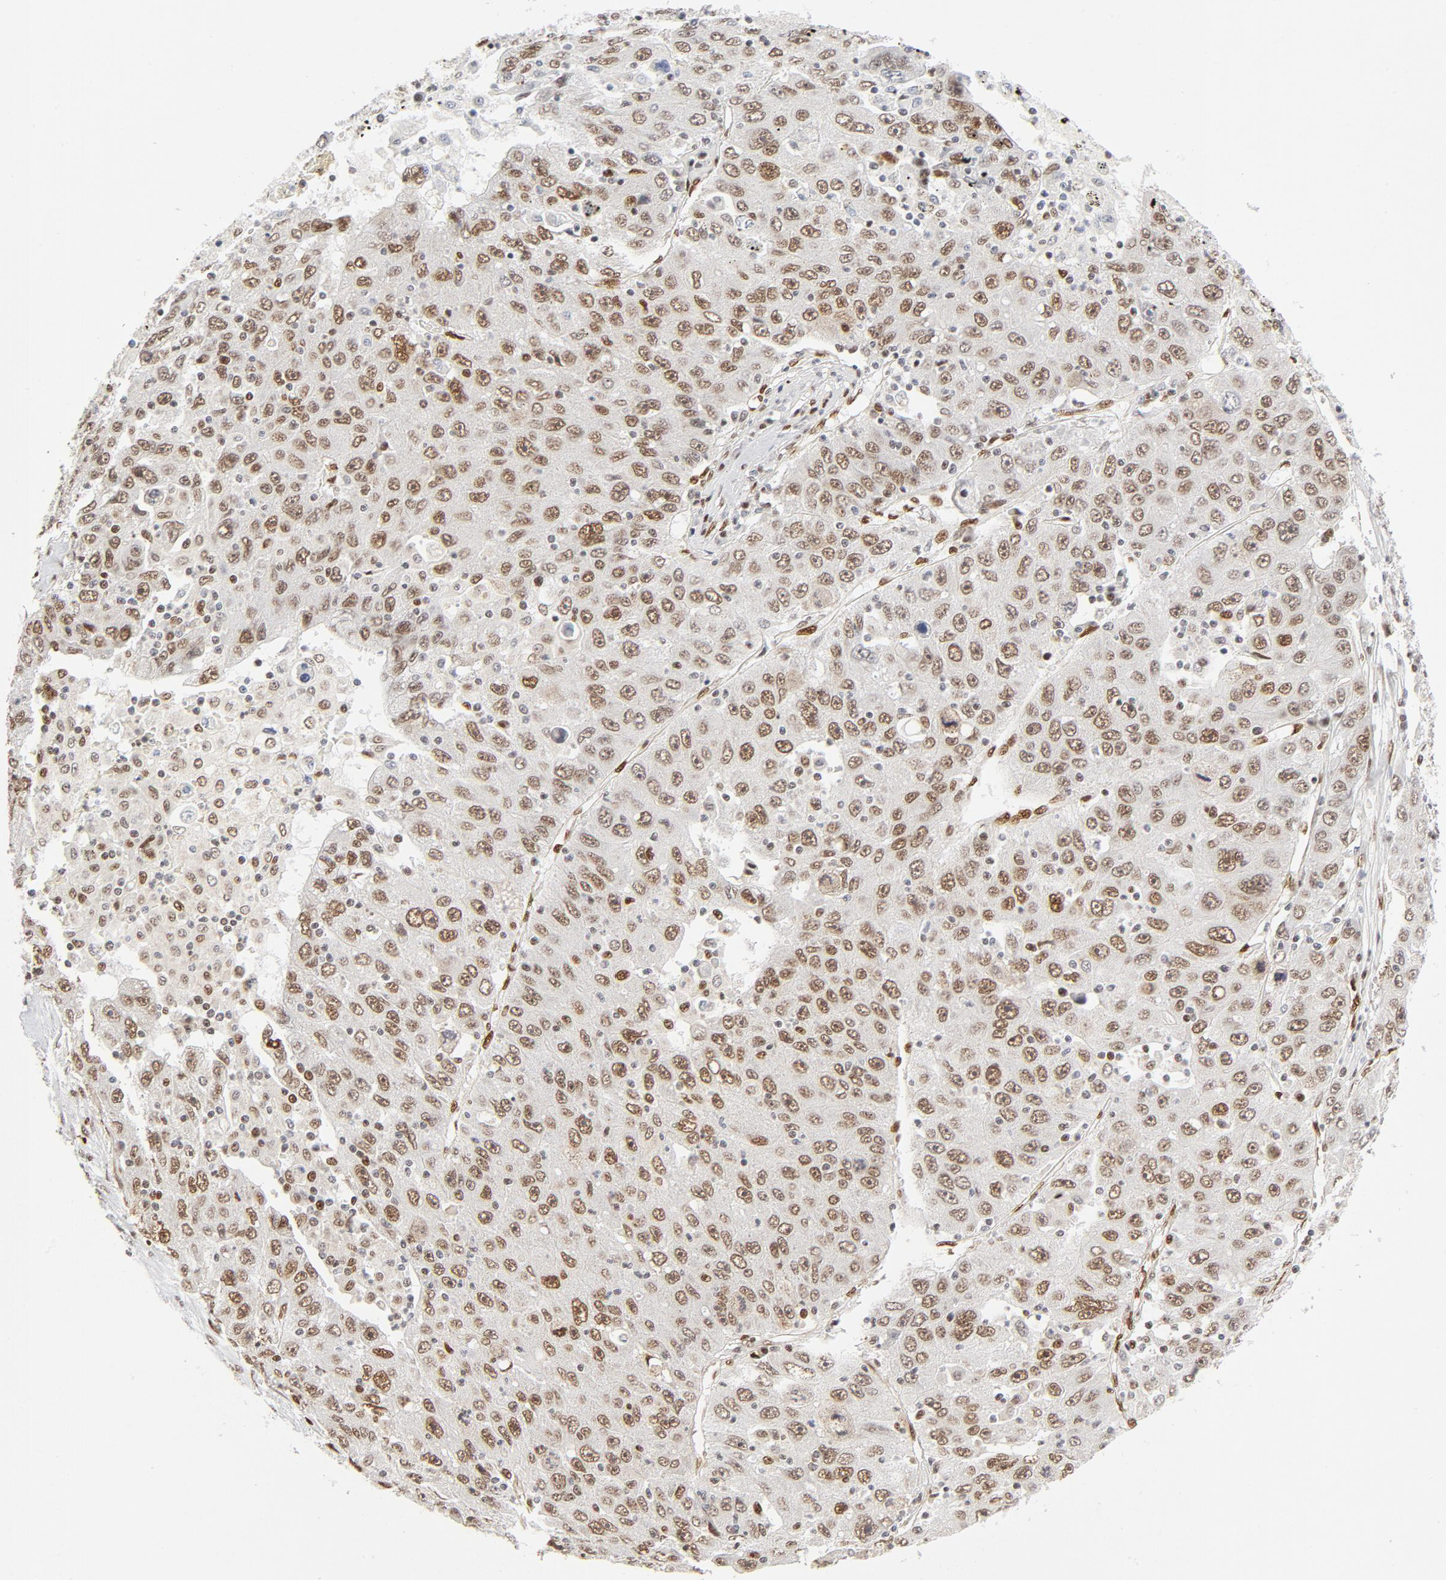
{"staining": {"intensity": "moderate", "quantity": ">75%", "location": "nuclear"}, "tissue": "liver cancer", "cell_type": "Tumor cells", "image_type": "cancer", "snomed": [{"axis": "morphology", "description": "Carcinoma, Hepatocellular, NOS"}, {"axis": "topography", "description": "Liver"}], "caption": "DAB immunohistochemical staining of human hepatocellular carcinoma (liver) demonstrates moderate nuclear protein positivity in approximately >75% of tumor cells. The staining was performed using DAB to visualize the protein expression in brown, while the nuclei were stained in blue with hematoxylin (Magnification: 20x).", "gene": "MEF2A", "patient": {"sex": "male", "age": 49}}